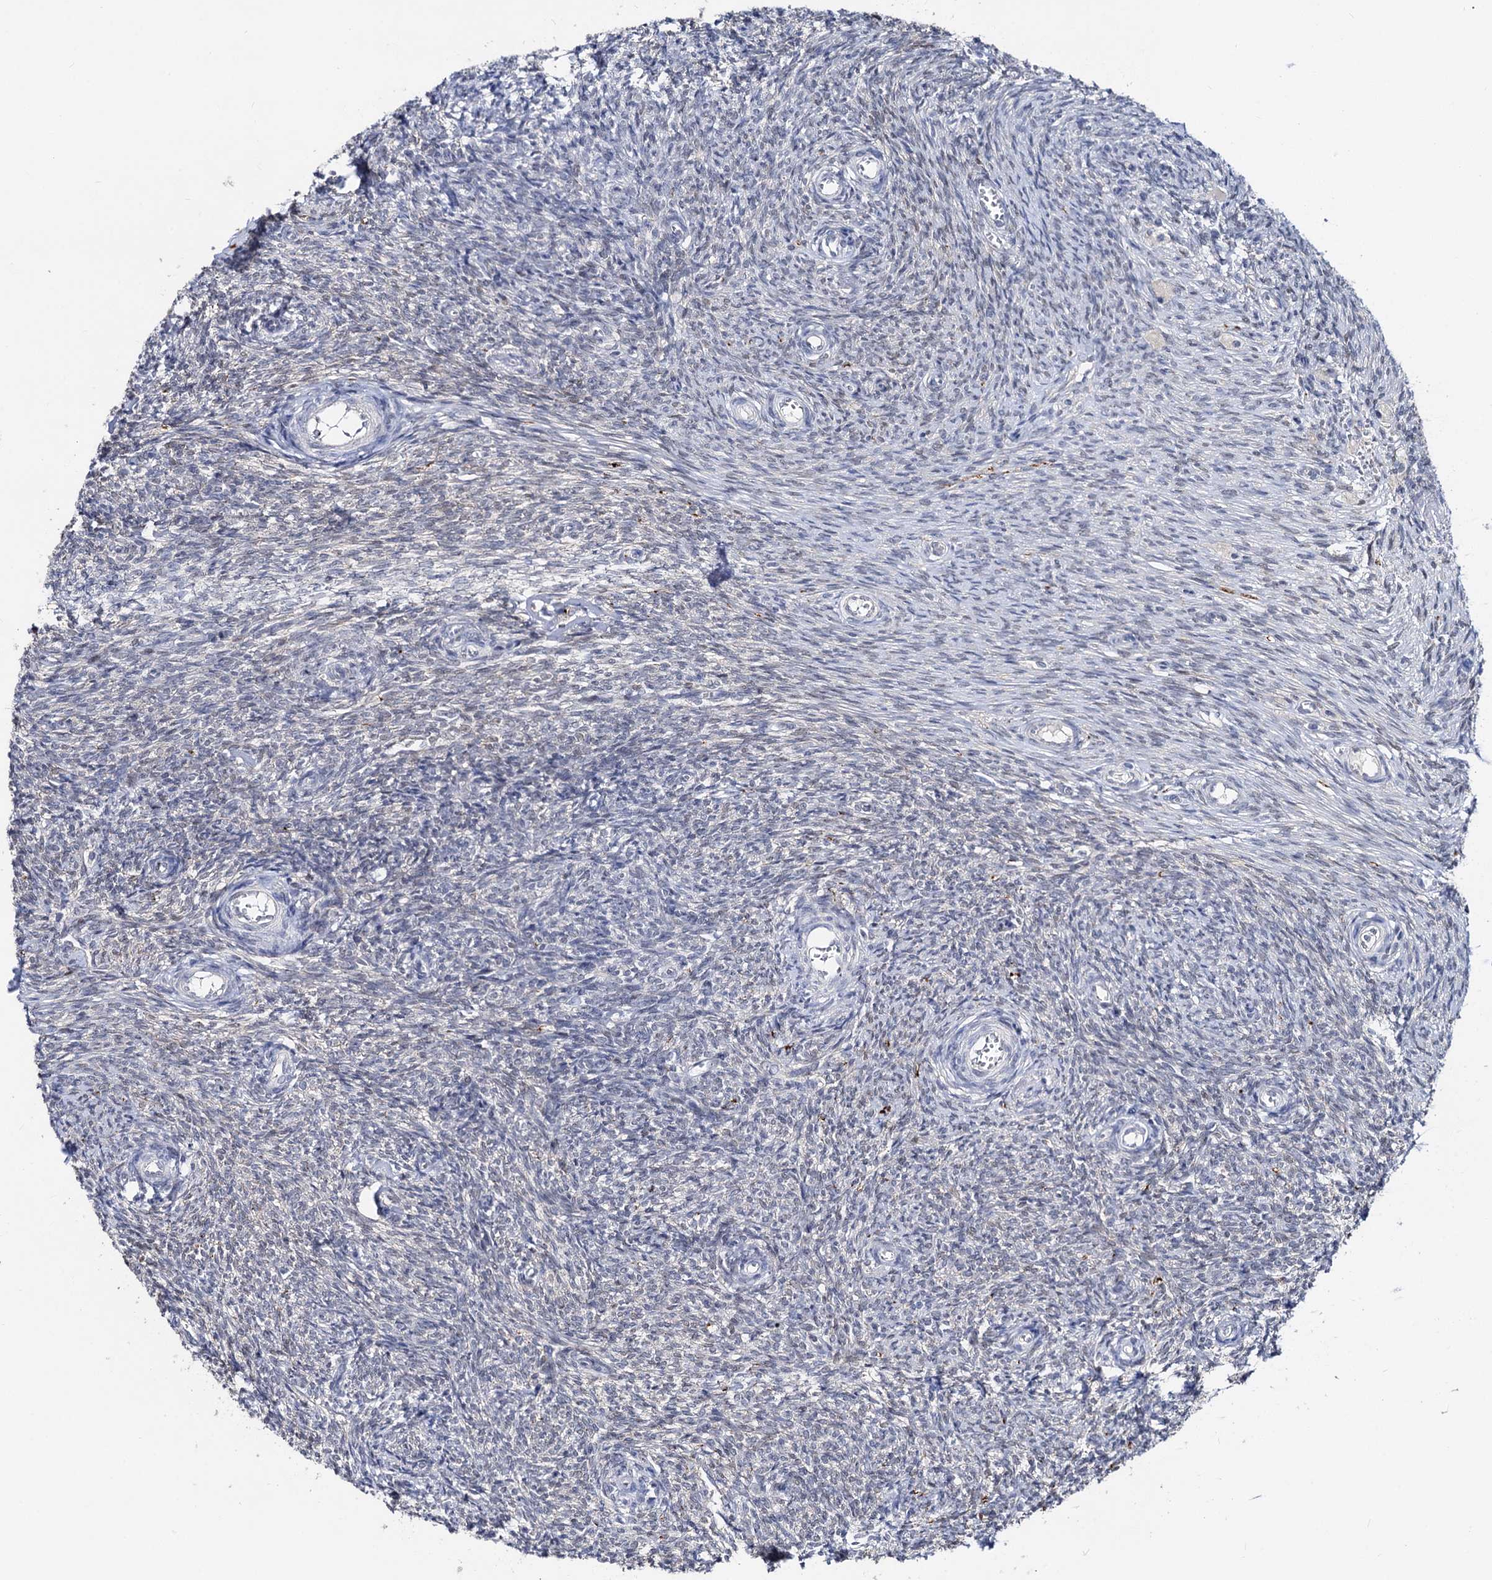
{"staining": {"intensity": "strong", "quantity": "25%-75%", "location": "cytoplasmic/membranous"}, "tissue": "ovary", "cell_type": "Follicle cells", "image_type": "normal", "snomed": [{"axis": "morphology", "description": "Normal tissue, NOS"}, {"axis": "topography", "description": "Ovary"}], "caption": "A micrograph of ovary stained for a protein displays strong cytoplasmic/membranous brown staining in follicle cells.", "gene": "CAPRIN2", "patient": {"sex": "female", "age": 44}}